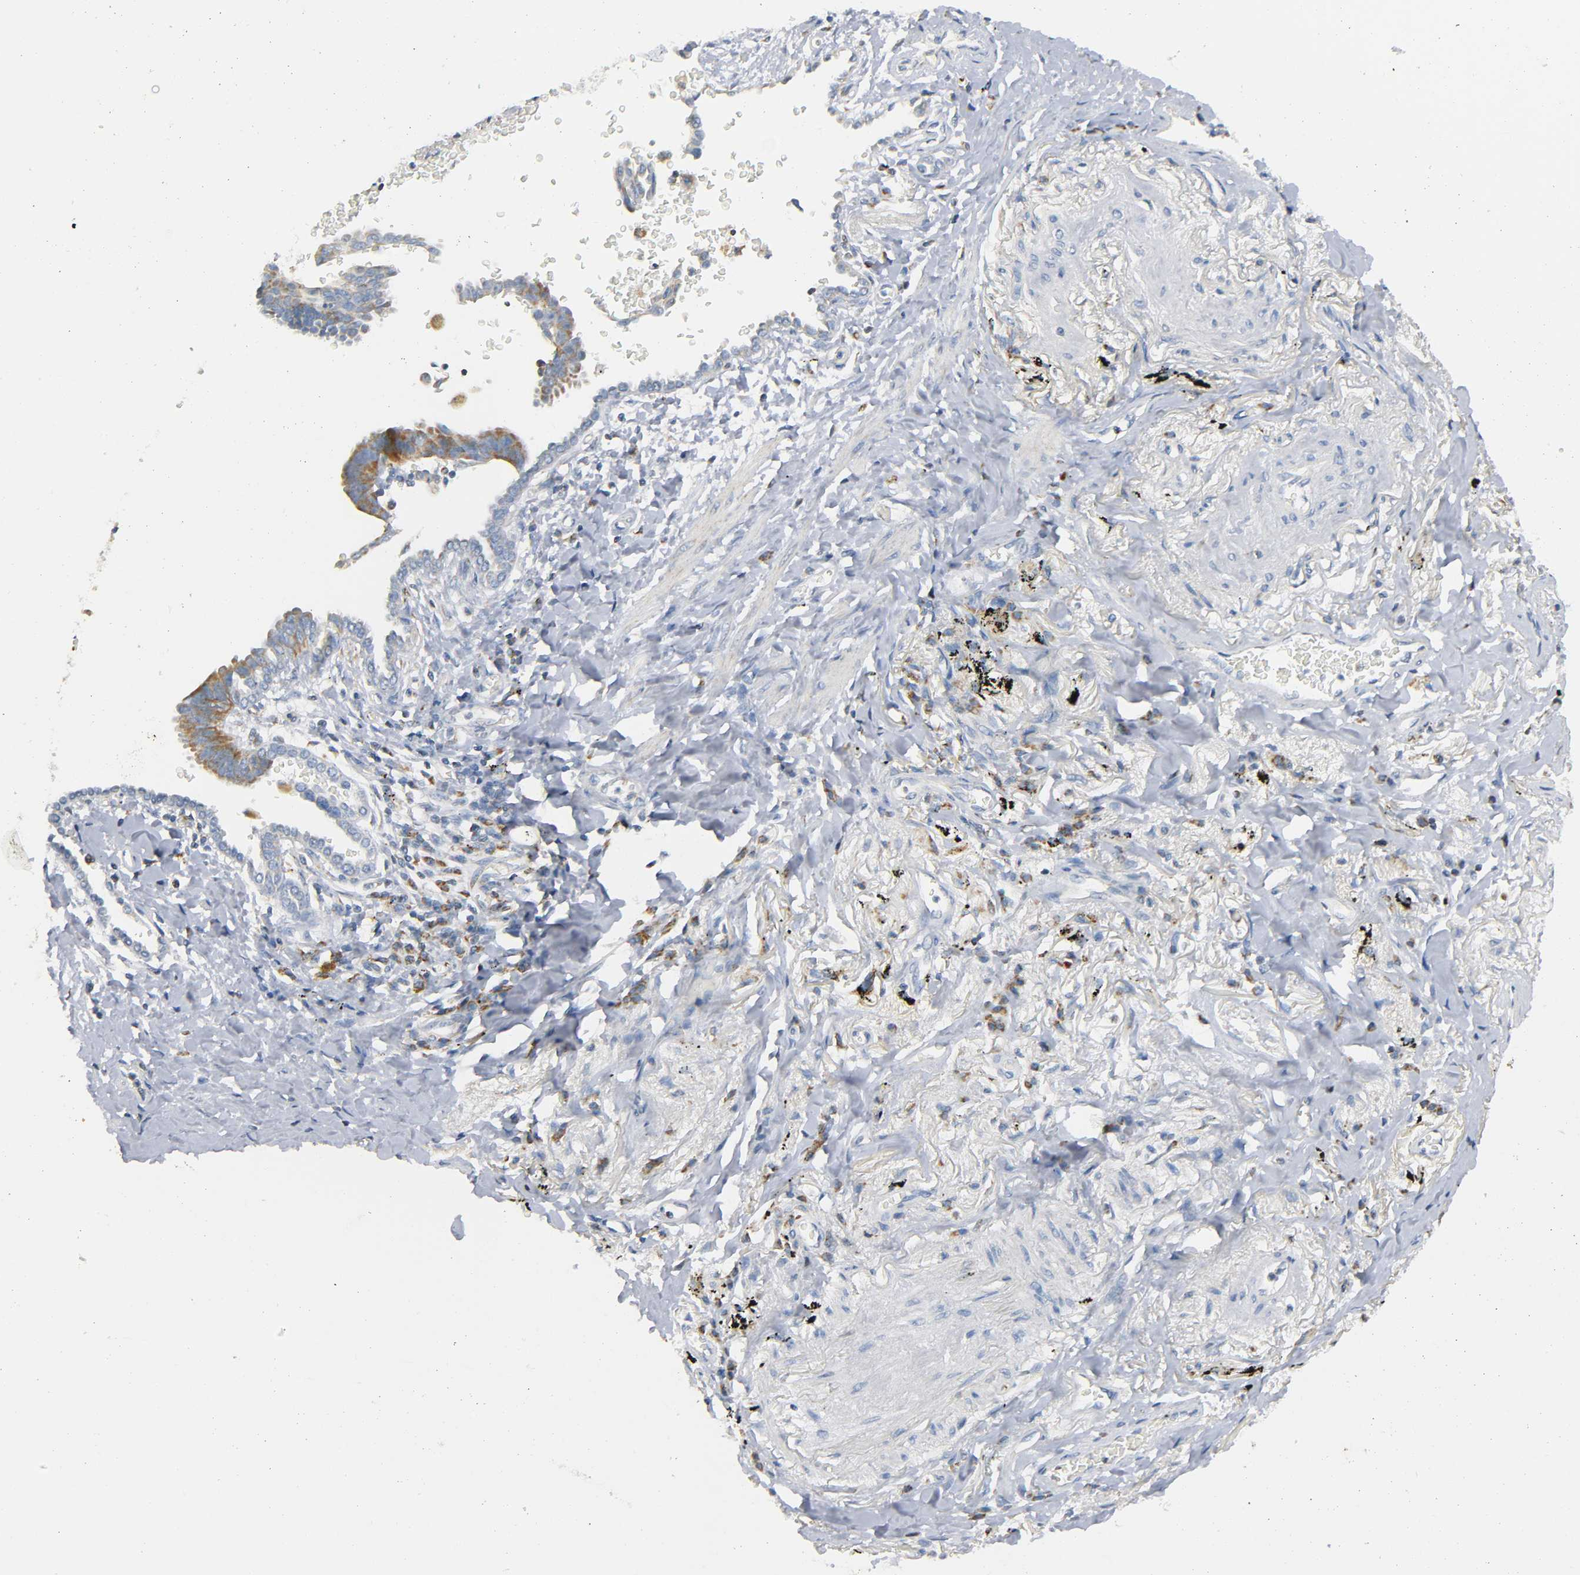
{"staining": {"intensity": "weak", "quantity": ">75%", "location": "cytoplasmic/membranous"}, "tissue": "lung cancer", "cell_type": "Tumor cells", "image_type": "cancer", "snomed": [{"axis": "morphology", "description": "Adenocarcinoma, NOS"}, {"axis": "topography", "description": "Lung"}], "caption": "A histopathology image of human adenocarcinoma (lung) stained for a protein exhibits weak cytoplasmic/membranous brown staining in tumor cells.", "gene": "BAK1", "patient": {"sex": "female", "age": 64}}